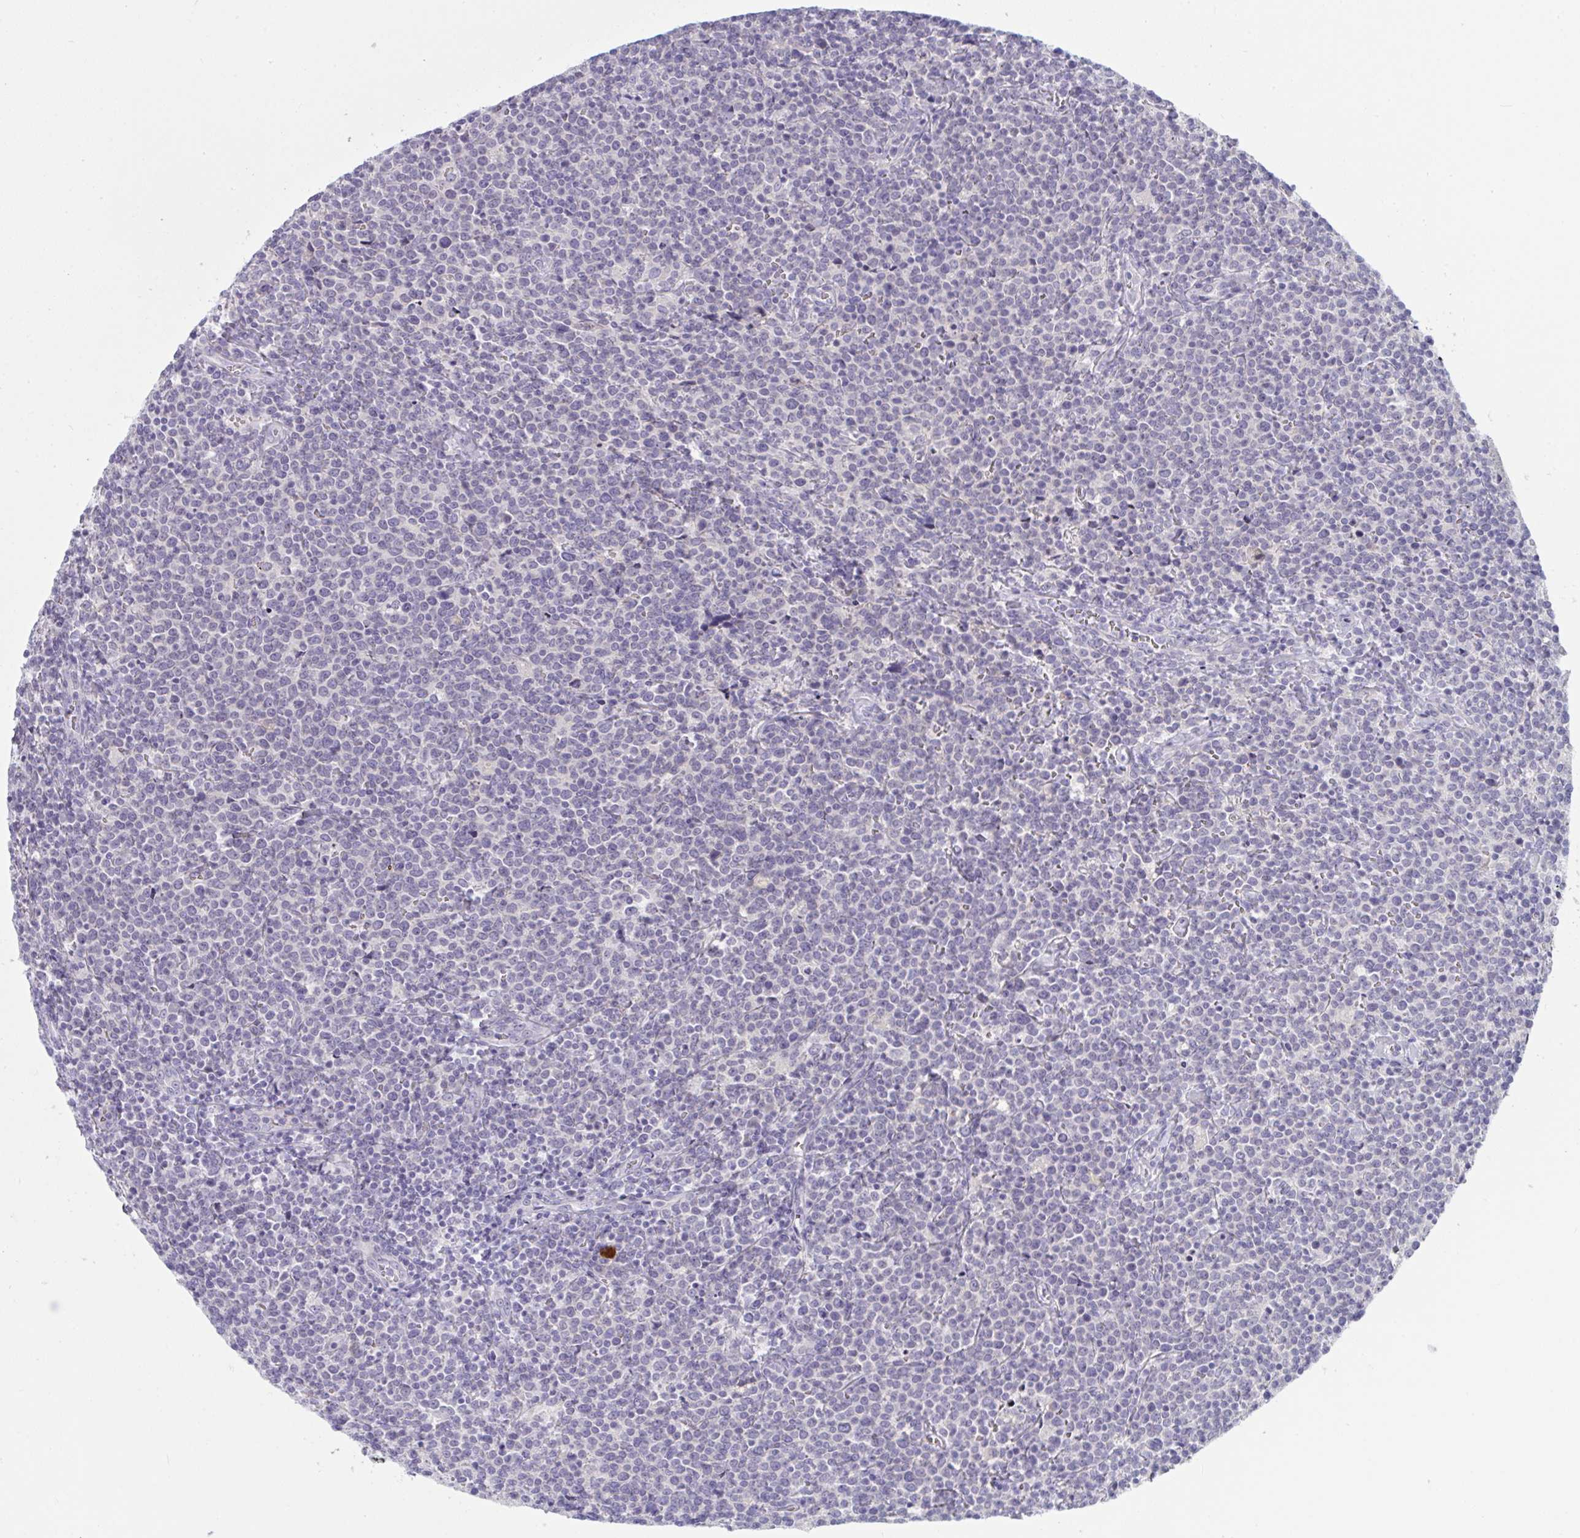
{"staining": {"intensity": "negative", "quantity": "none", "location": "none"}, "tissue": "lymphoma", "cell_type": "Tumor cells", "image_type": "cancer", "snomed": [{"axis": "morphology", "description": "Malignant lymphoma, non-Hodgkin's type, High grade"}, {"axis": "topography", "description": "Lymph node"}], "caption": "Lymphoma was stained to show a protein in brown. There is no significant expression in tumor cells. (Brightfield microscopy of DAB (3,3'-diaminobenzidine) immunohistochemistry (IHC) at high magnification).", "gene": "TENT5D", "patient": {"sex": "male", "age": 61}}